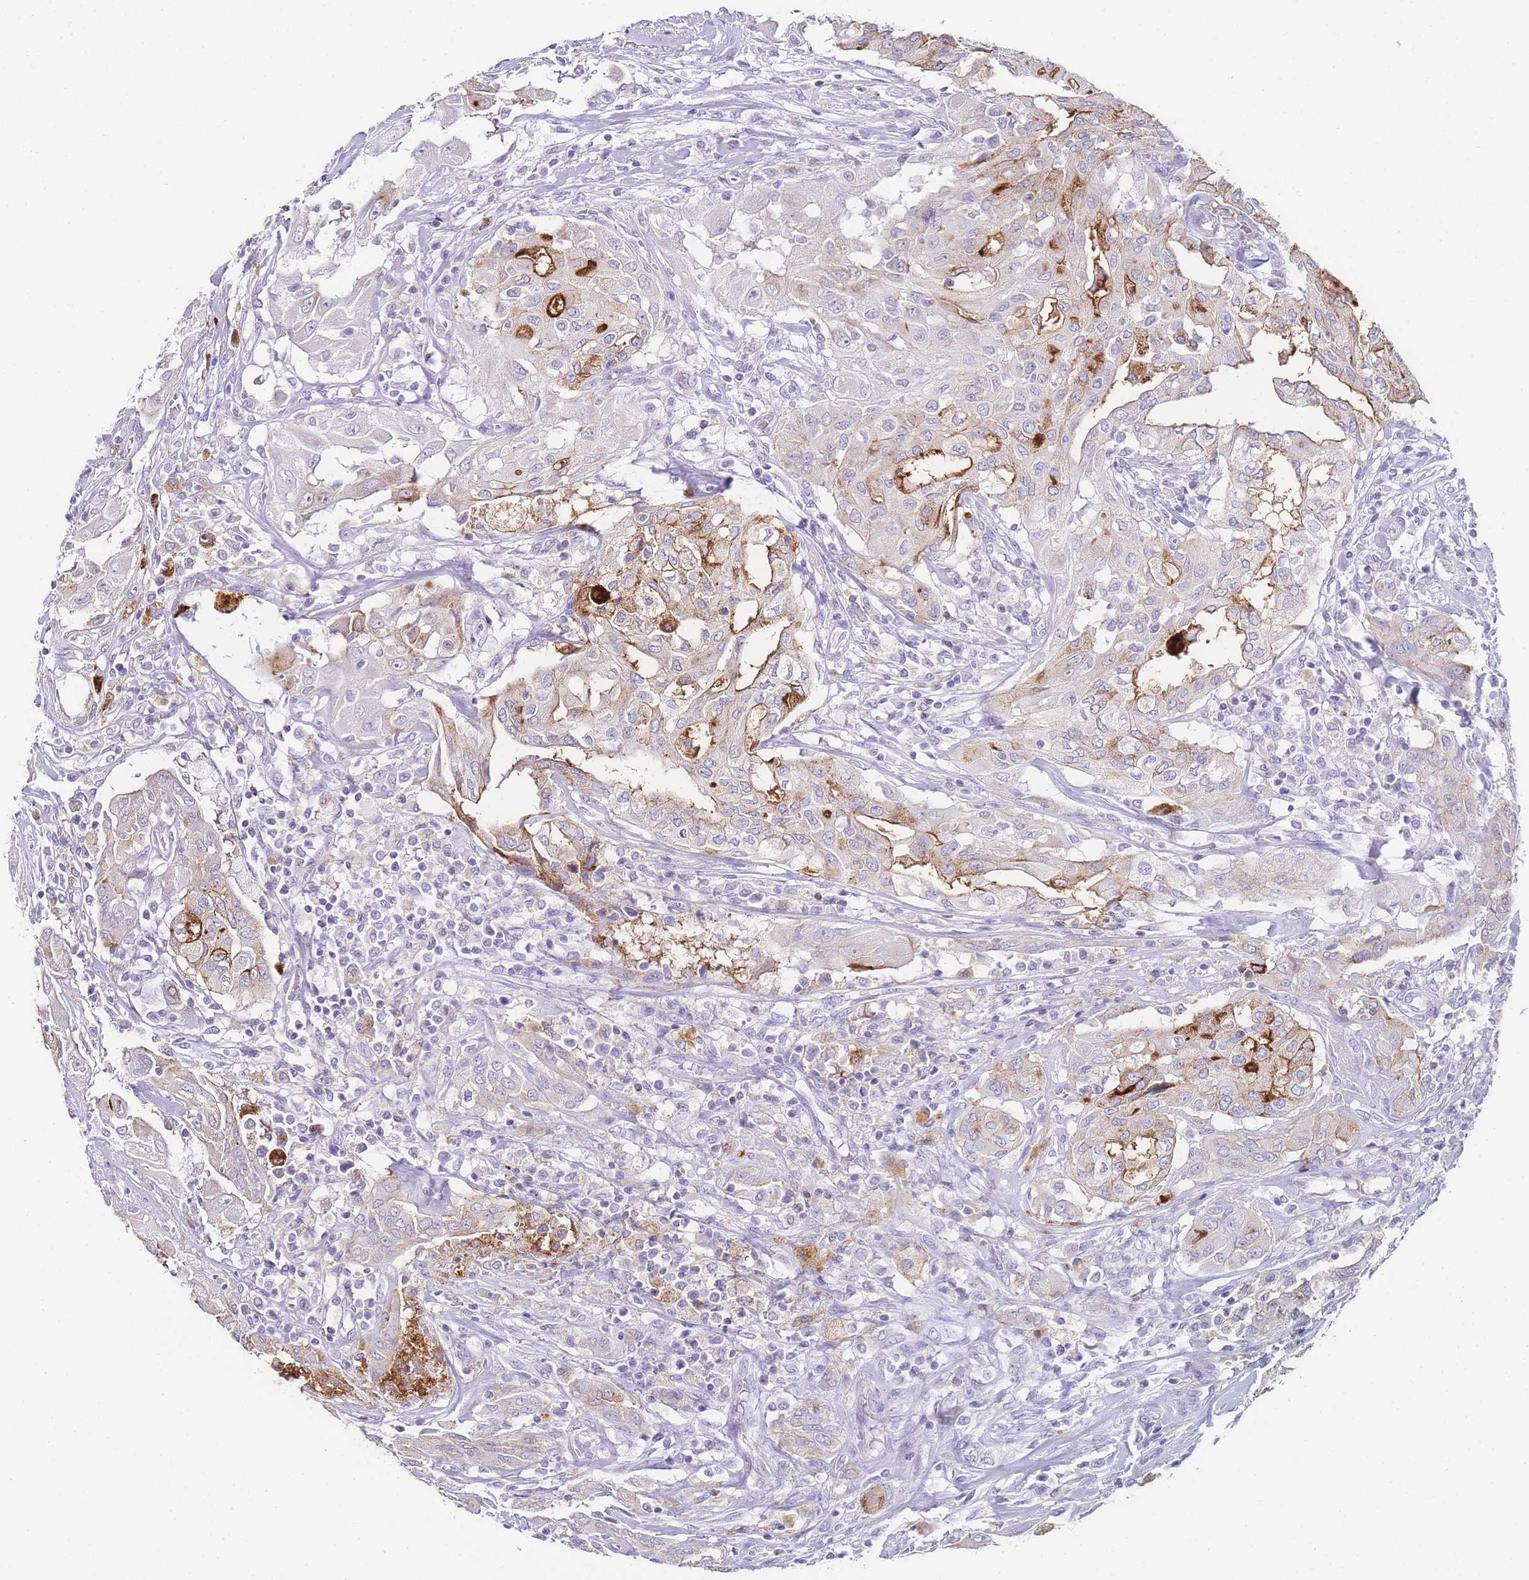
{"staining": {"intensity": "strong", "quantity": "<25%", "location": "cytoplasmic/membranous"}, "tissue": "thyroid cancer", "cell_type": "Tumor cells", "image_type": "cancer", "snomed": [{"axis": "morphology", "description": "Papillary adenocarcinoma, NOS"}, {"axis": "topography", "description": "Thyroid gland"}], "caption": "Immunohistochemical staining of human thyroid cancer displays medium levels of strong cytoplasmic/membranous expression in approximately <25% of tumor cells.", "gene": "DPP4", "patient": {"sex": "female", "age": 59}}